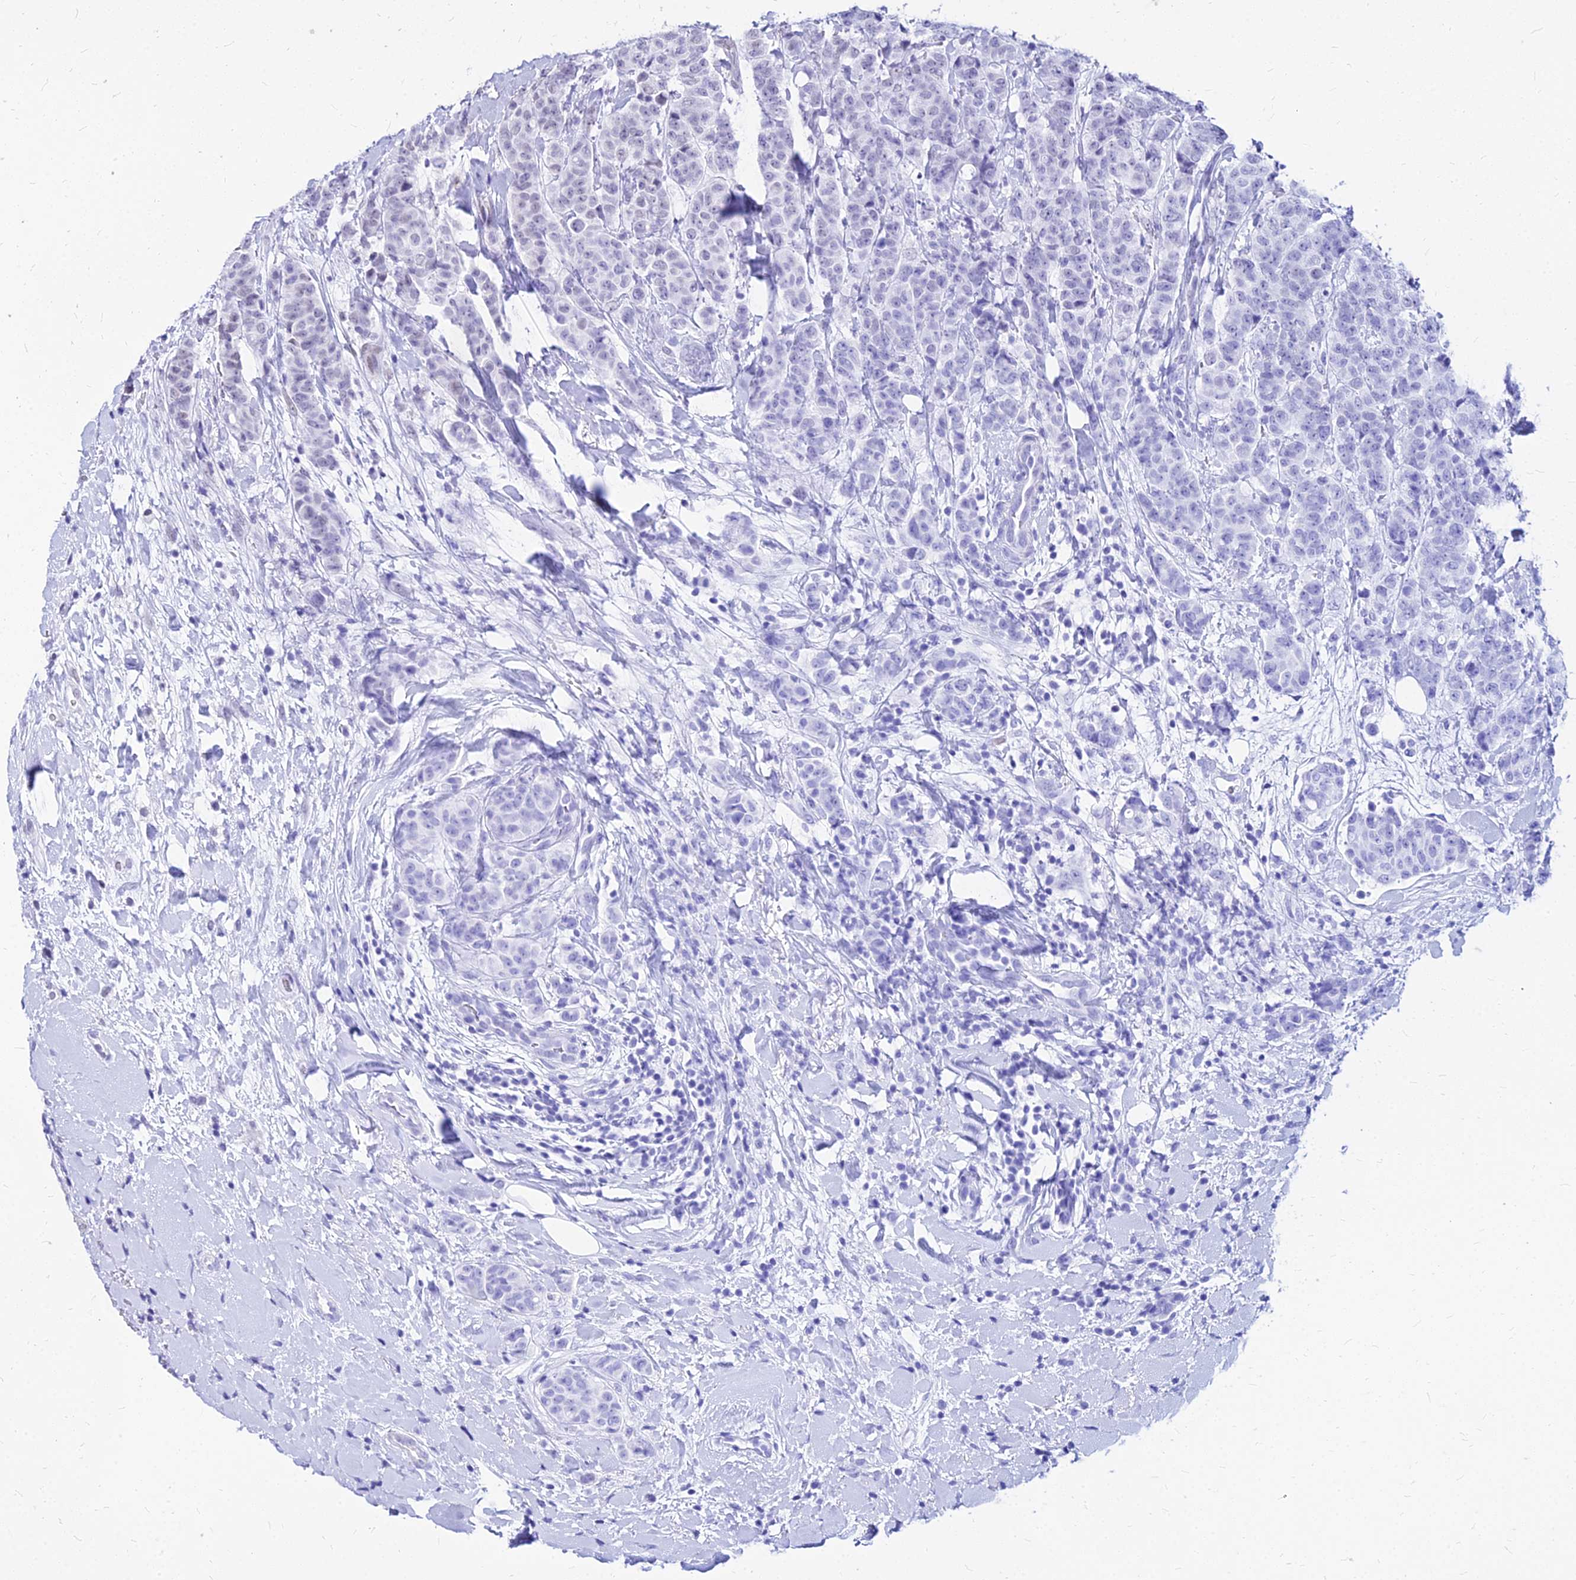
{"staining": {"intensity": "weak", "quantity": "<25%", "location": "nuclear"}, "tissue": "breast cancer", "cell_type": "Tumor cells", "image_type": "cancer", "snomed": [{"axis": "morphology", "description": "Duct carcinoma"}, {"axis": "topography", "description": "Breast"}], "caption": "The histopathology image displays no staining of tumor cells in breast cancer (infiltrating ductal carcinoma).", "gene": "FDX2", "patient": {"sex": "female", "age": 40}}